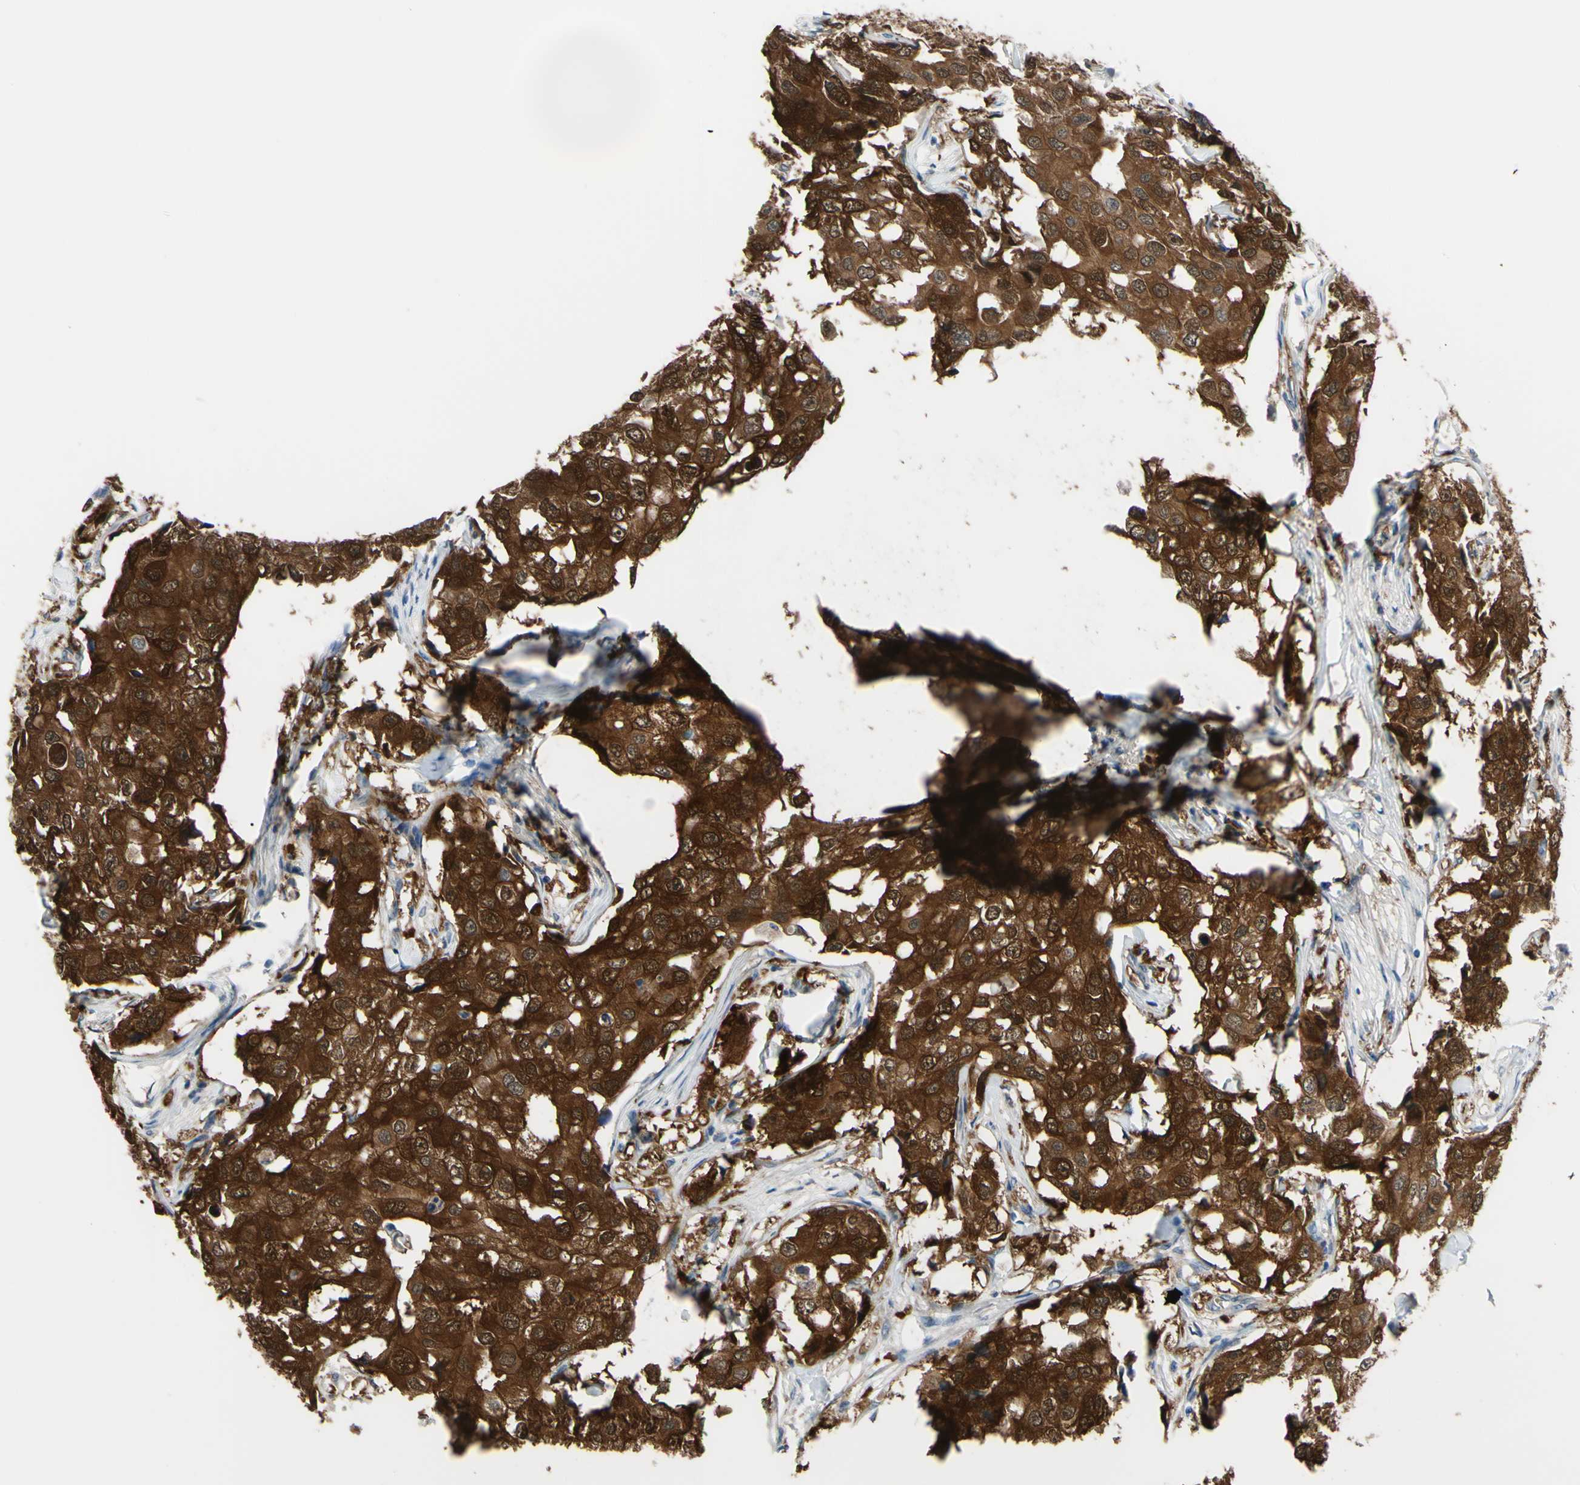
{"staining": {"intensity": "strong", "quantity": ">75%", "location": "cytoplasmic/membranous,nuclear"}, "tissue": "breast cancer", "cell_type": "Tumor cells", "image_type": "cancer", "snomed": [{"axis": "morphology", "description": "Duct carcinoma"}, {"axis": "topography", "description": "Breast"}], "caption": "Strong cytoplasmic/membranous and nuclear staining for a protein is present in about >75% of tumor cells of infiltrating ductal carcinoma (breast) using immunohistochemistry (IHC).", "gene": "NOL3", "patient": {"sex": "female", "age": 27}}